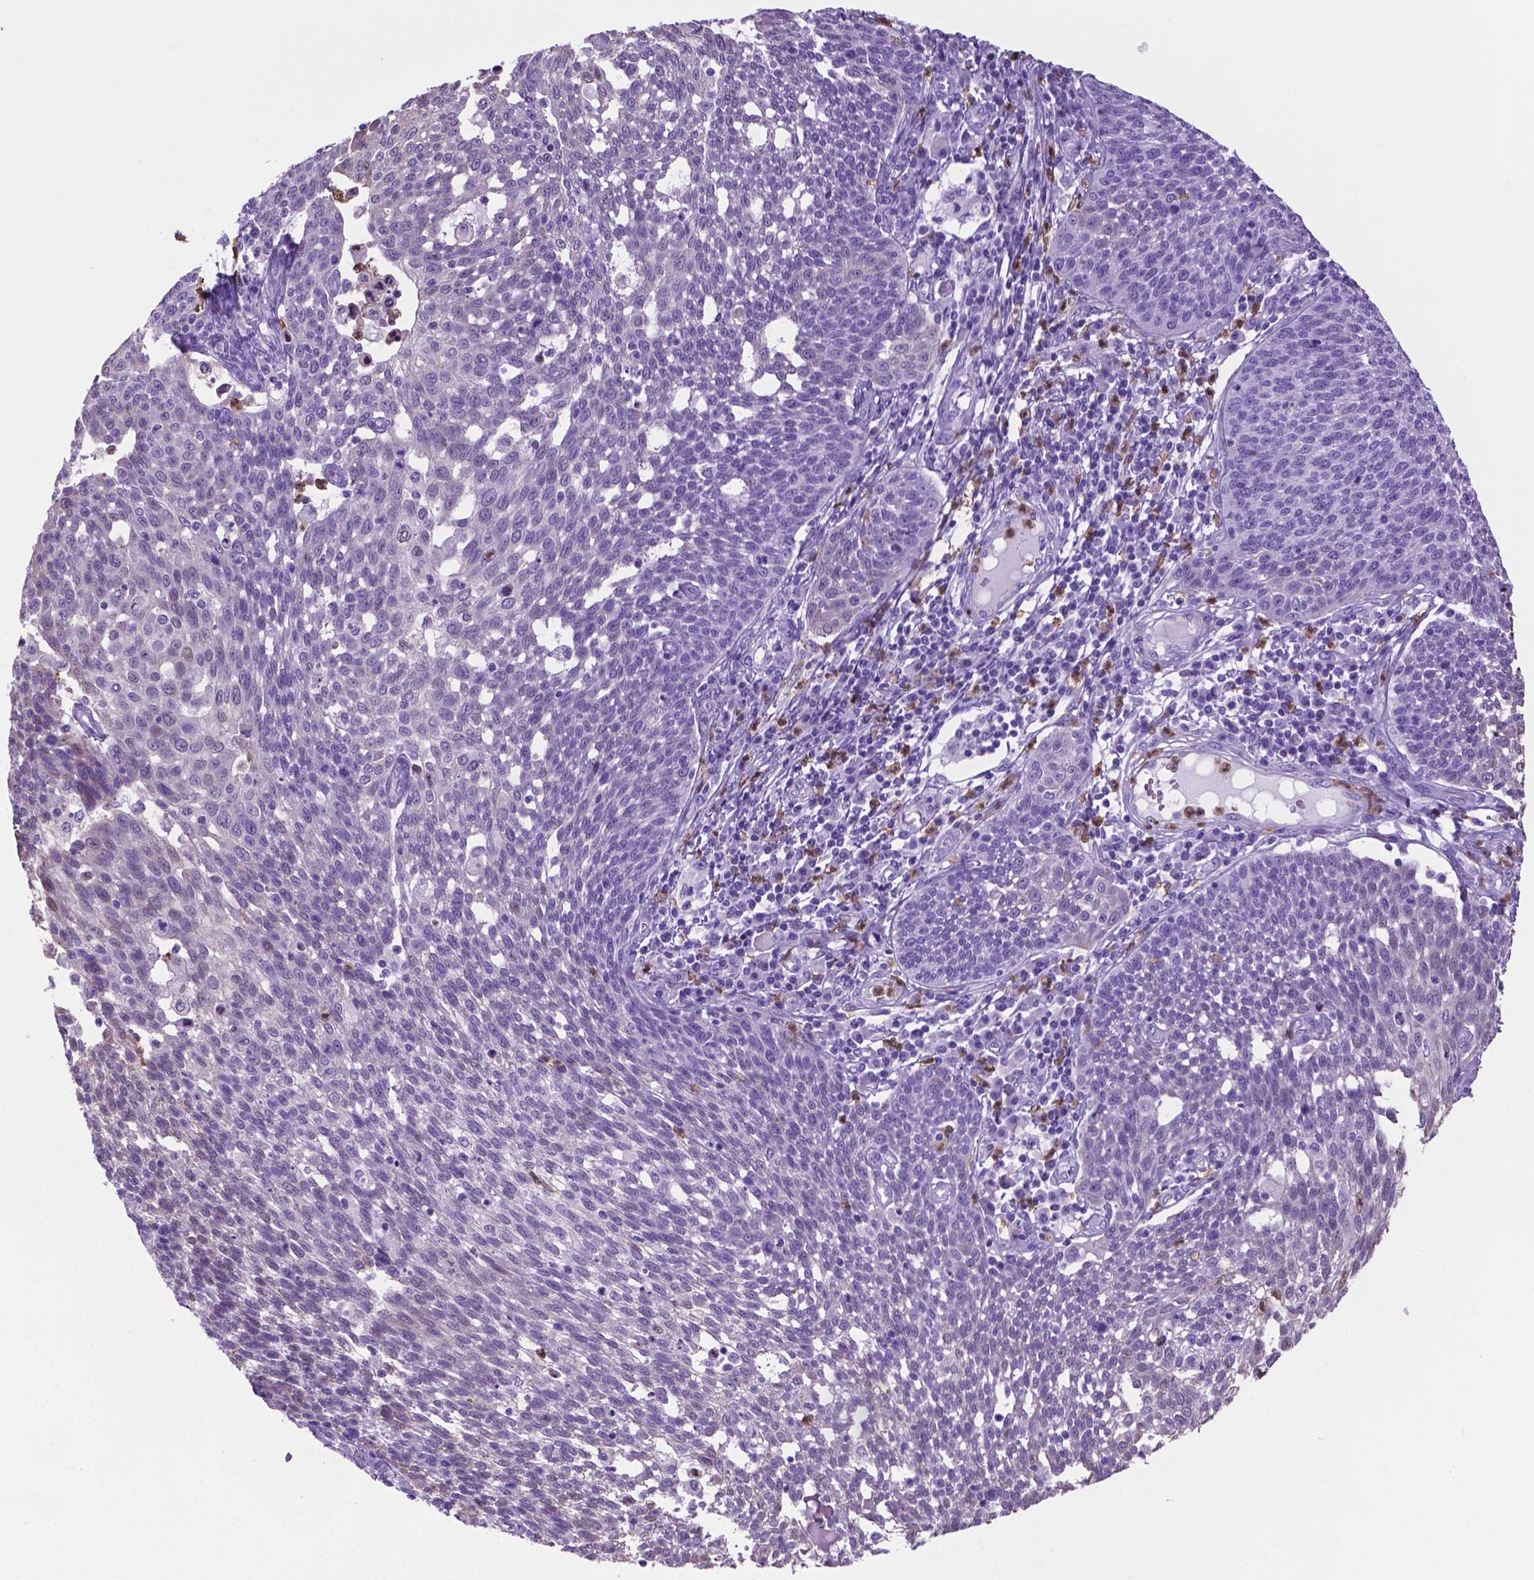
{"staining": {"intensity": "negative", "quantity": "none", "location": "none"}, "tissue": "cervical cancer", "cell_type": "Tumor cells", "image_type": "cancer", "snomed": [{"axis": "morphology", "description": "Squamous cell carcinoma, NOS"}, {"axis": "topography", "description": "Cervix"}], "caption": "Histopathology image shows no significant protein positivity in tumor cells of squamous cell carcinoma (cervical).", "gene": "LZTR1", "patient": {"sex": "female", "age": 34}}